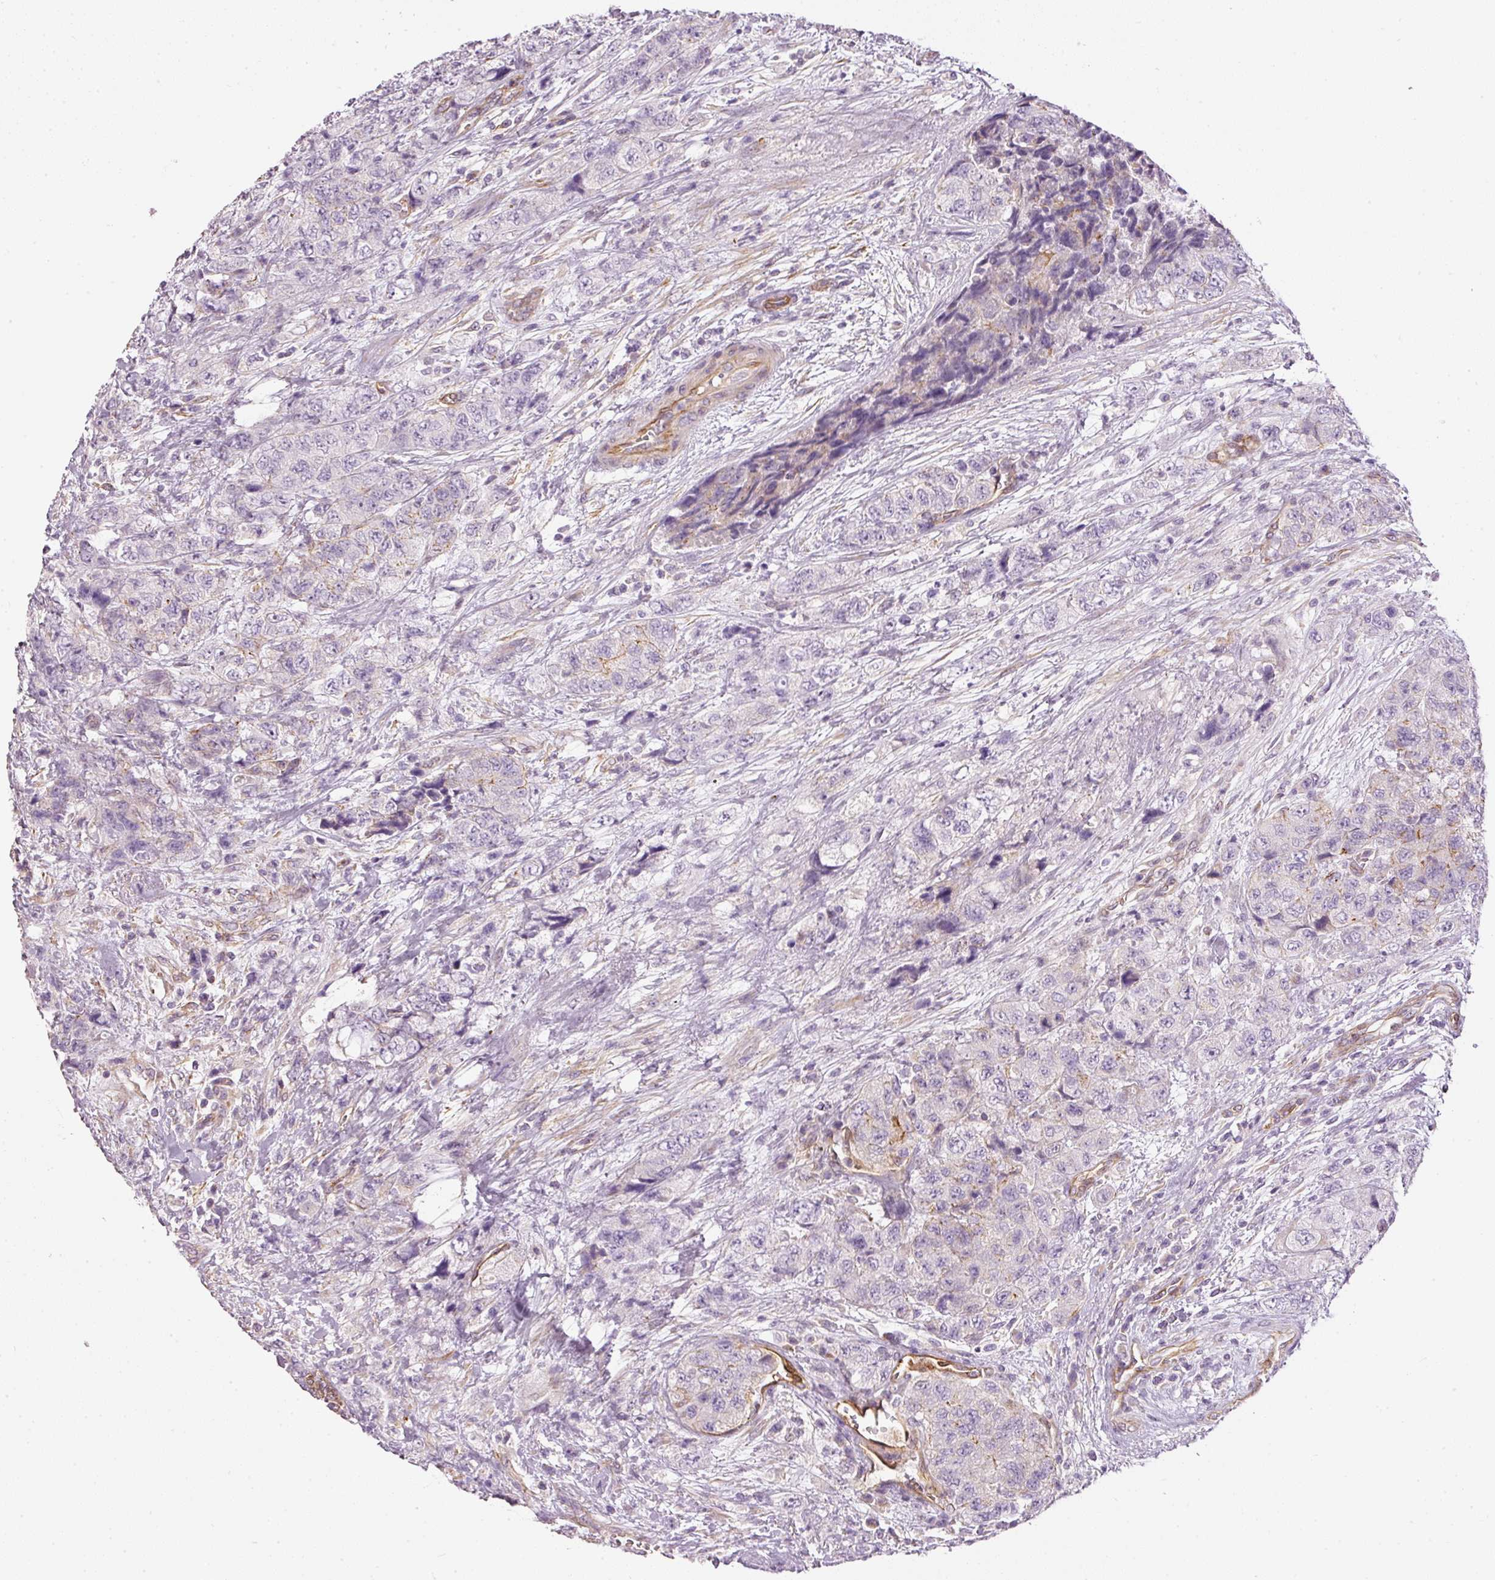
{"staining": {"intensity": "negative", "quantity": "none", "location": "none"}, "tissue": "urothelial cancer", "cell_type": "Tumor cells", "image_type": "cancer", "snomed": [{"axis": "morphology", "description": "Urothelial carcinoma, High grade"}, {"axis": "topography", "description": "Urinary bladder"}], "caption": "The micrograph reveals no significant staining in tumor cells of high-grade urothelial carcinoma.", "gene": "OSR2", "patient": {"sex": "female", "age": 78}}